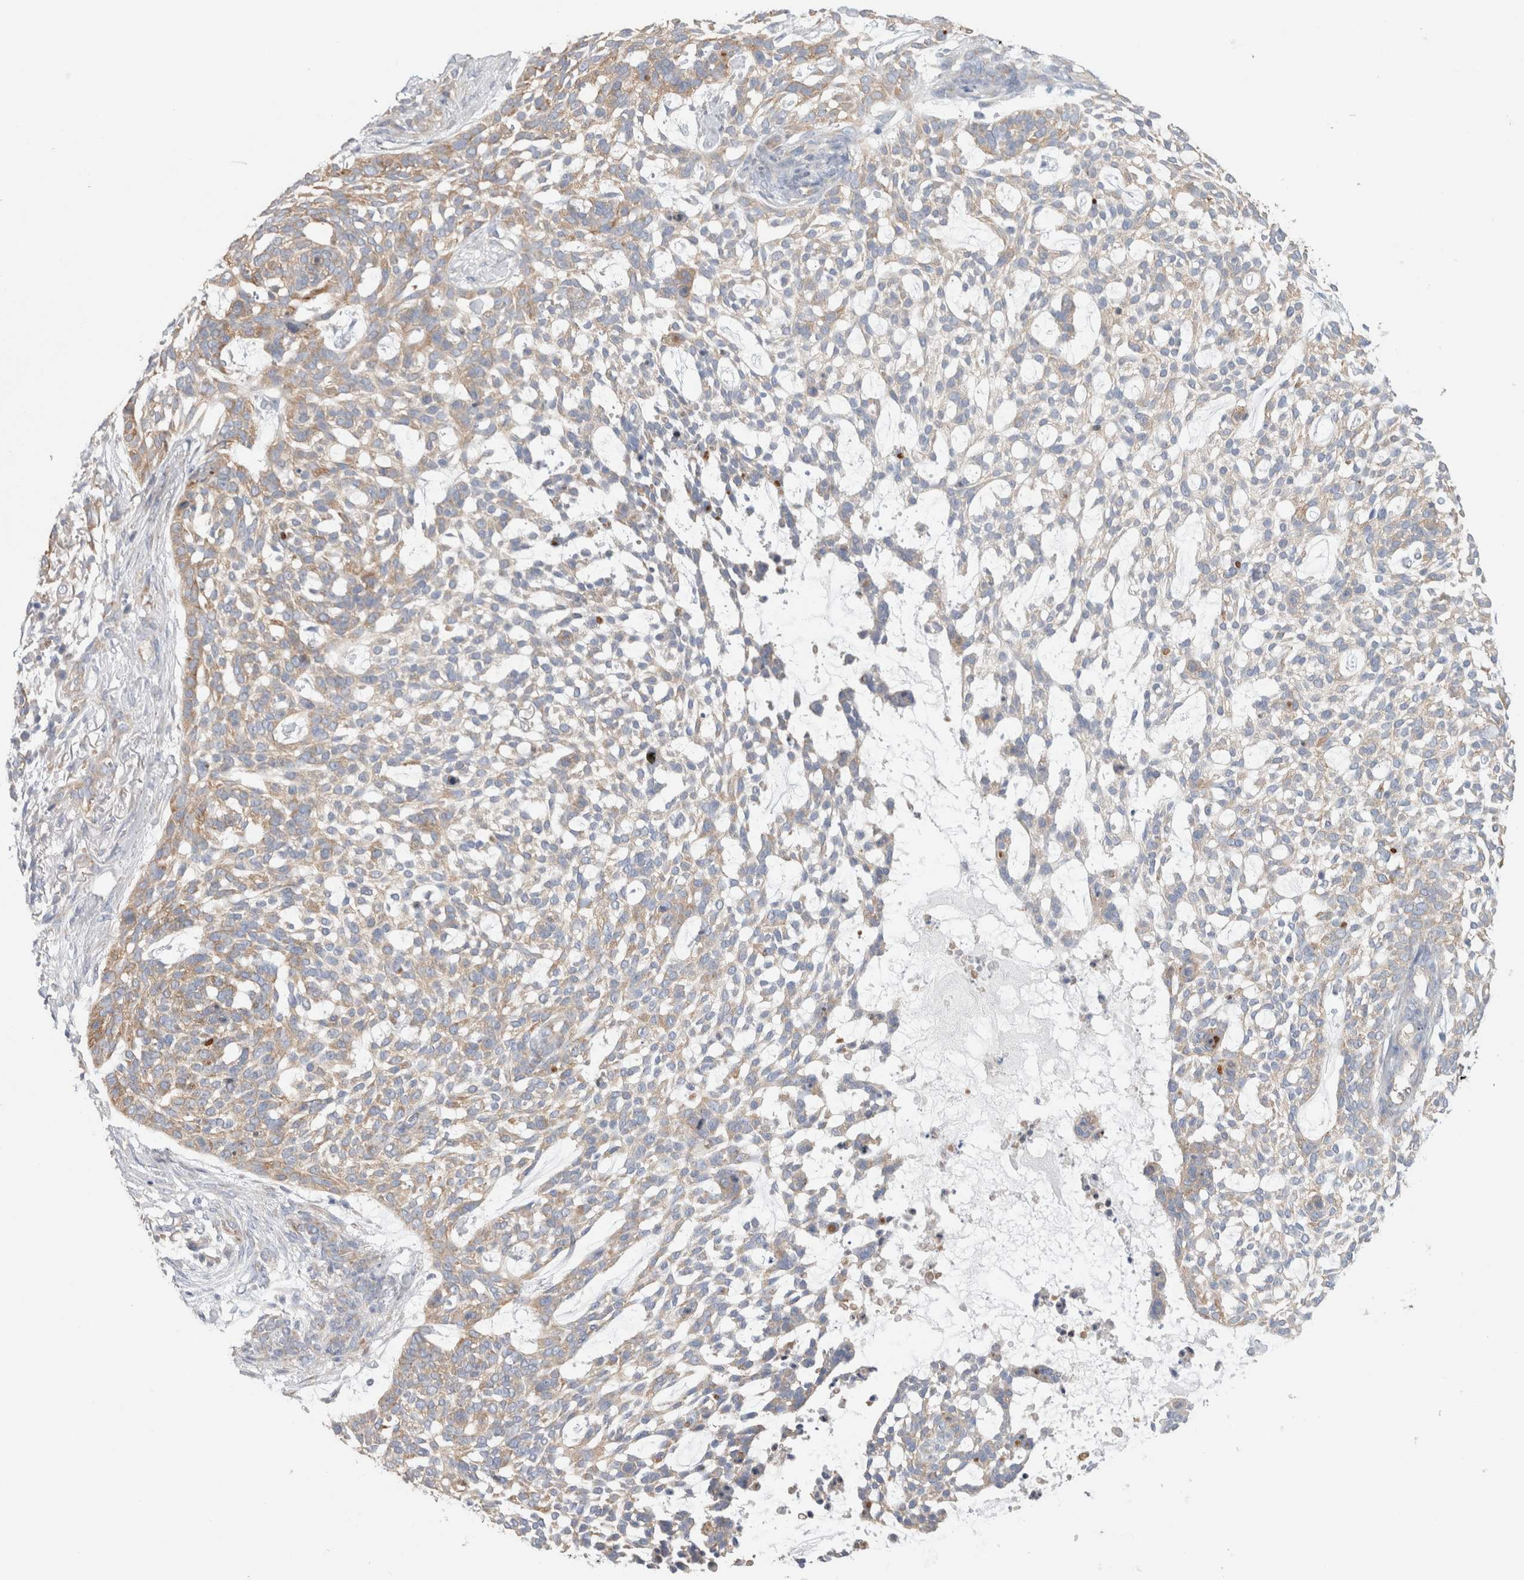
{"staining": {"intensity": "moderate", "quantity": "<25%", "location": "cytoplasmic/membranous"}, "tissue": "skin cancer", "cell_type": "Tumor cells", "image_type": "cancer", "snomed": [{"axis": "morphology", "description": "Basal cell carcinoma"}, {"axis": "topography", "description": "Skin"}], "caption": "Approximately <25% of tumor cells in skin basal cell carcinoma display moderate cytoplasmic/membranous protein expression as visualized by brown immunohistochemical staining.", "gene": "ZNF23", "patient": {"sex": "female", "age": 64}}